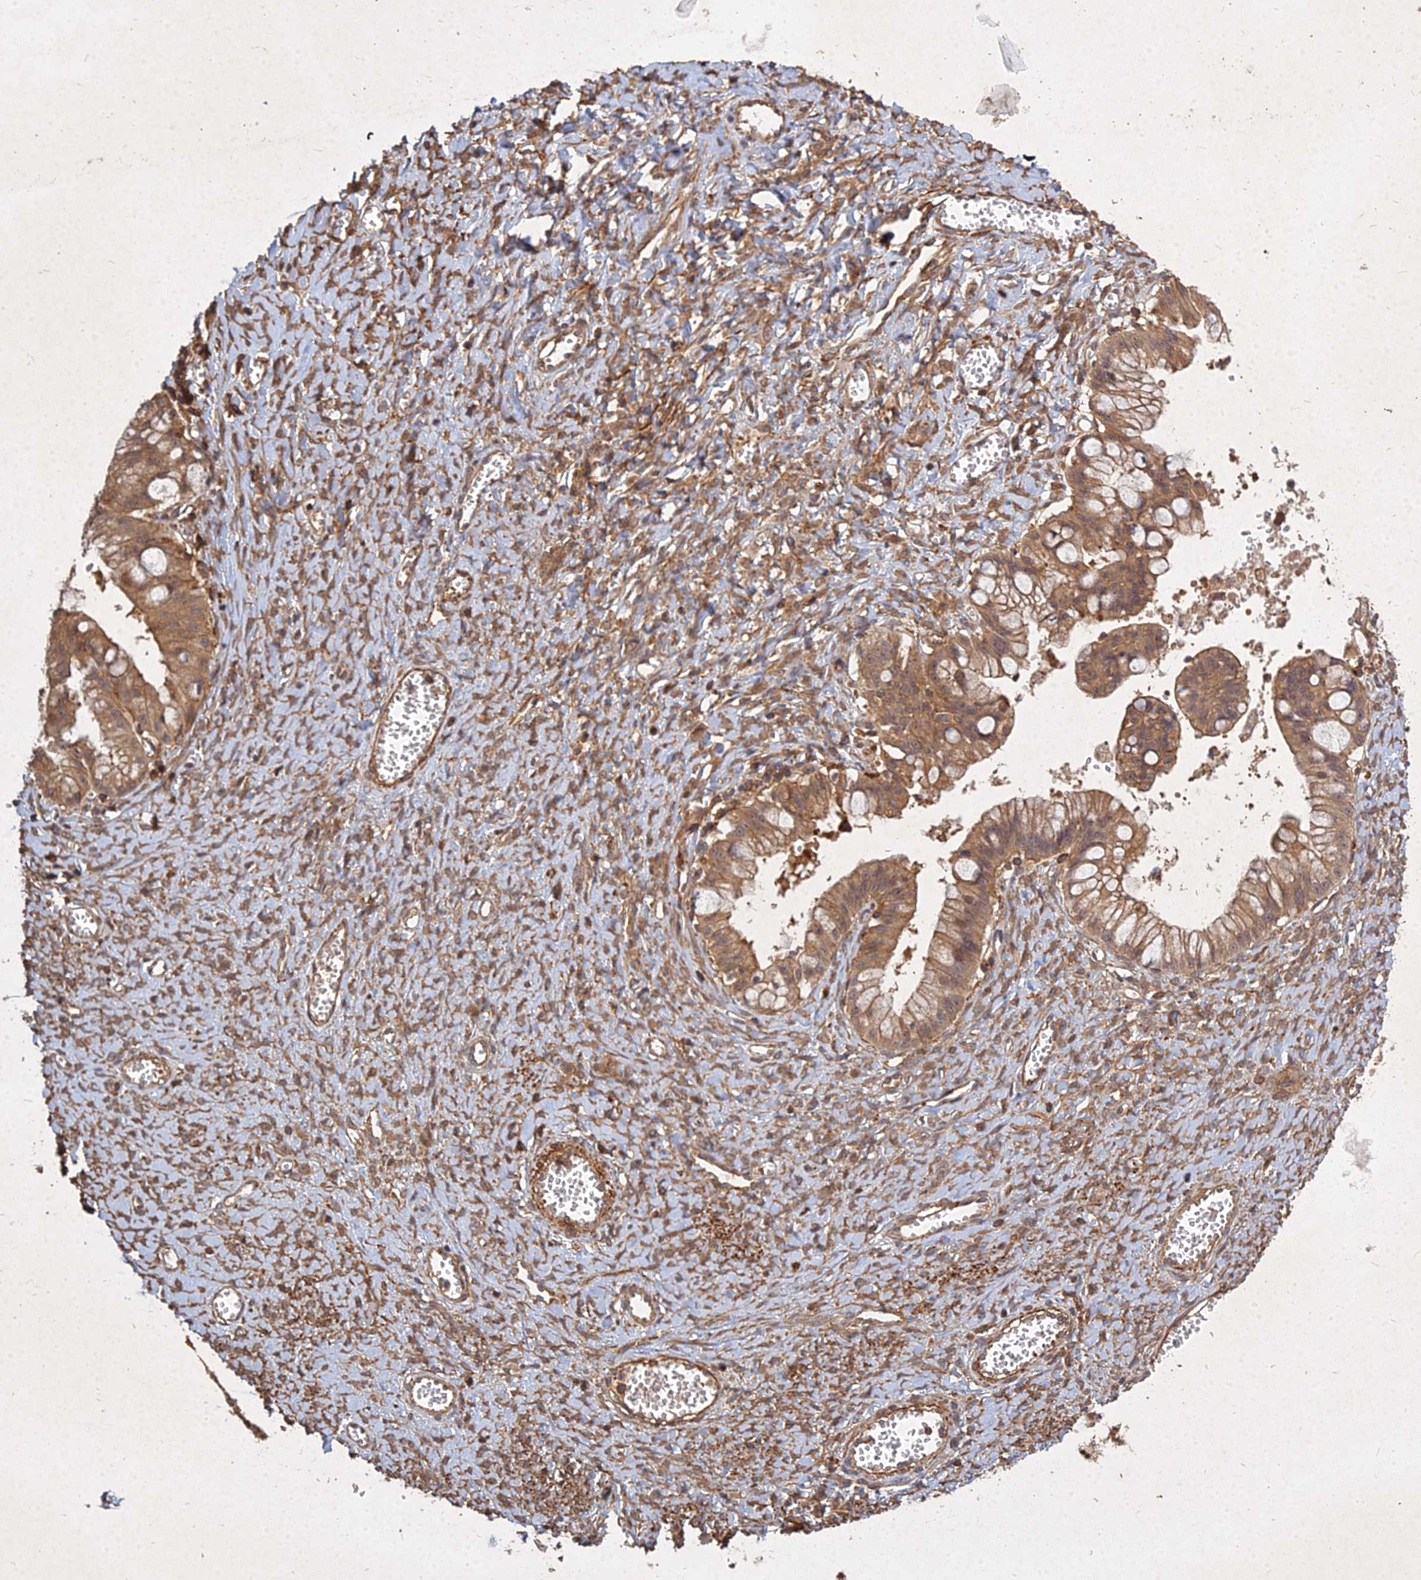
{"staining": {"intensity": "moderate", "quantity": ">75%", "location": "cytoplasmic/membranous"}, "tissue": "ovarian cancer", "cell_type": "Tumor cells", "image_type": "cancer", "snomed": [{"axis": "morphology", "description": "Cystadenocarcinoma, mucinous, NOS"}, {"axis": "topography", "description": "Ovary"}], "caption": "This is an image of immunohistochemistry (IHC) staining of ovarian mucinous cystadenocarcinoma, which shows moderate positivity in the cytoplasmic/membranous of tumor cells.", "gene": "UBE2W", "patient": {"sex": "female", "age": 70}}